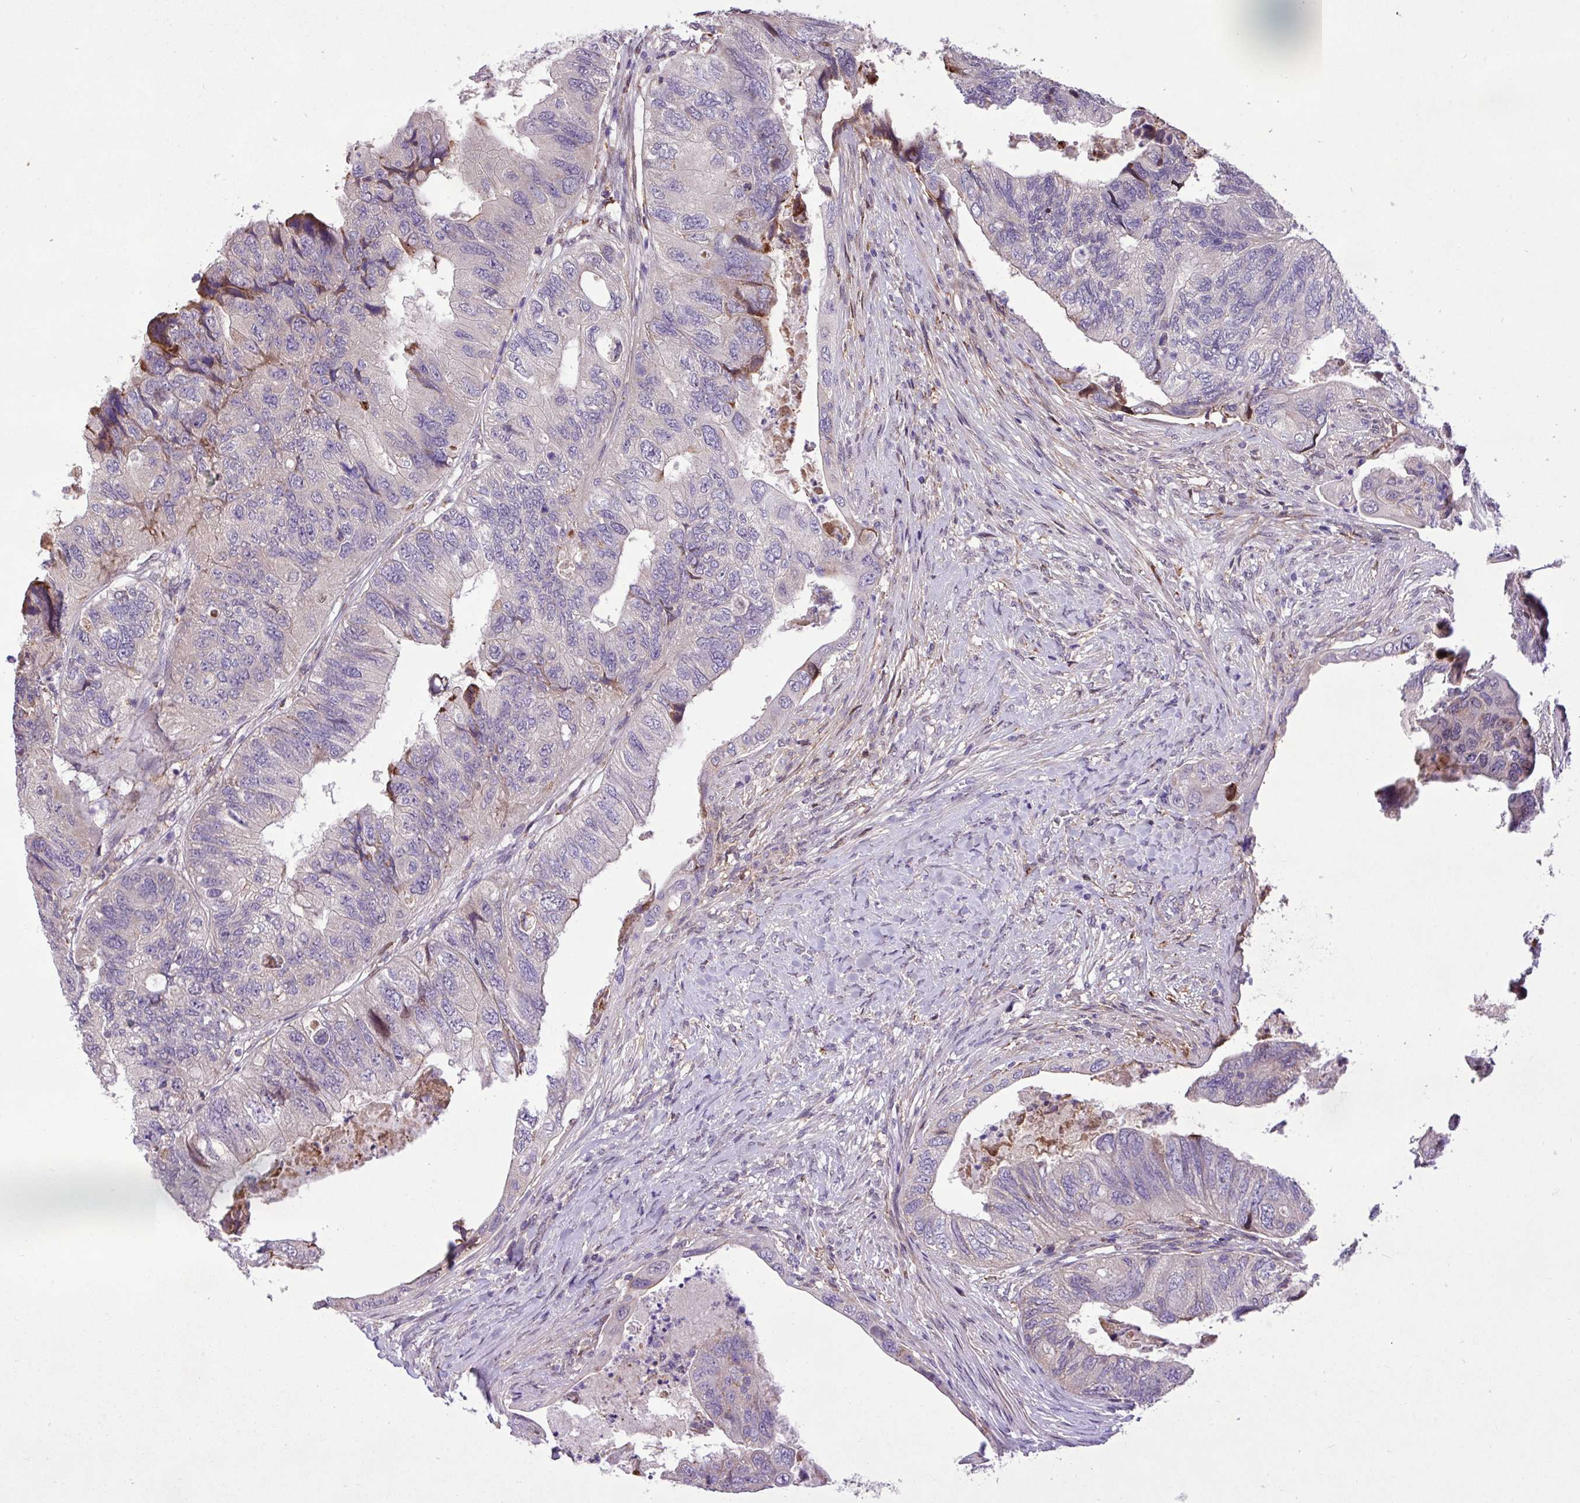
{"staining": {"intensity": "negative", "quantity": "none", "location": "none"}, "tissue": "colorectal cancer", "cell_type": "Tumor cells", "image_type": "cancer", "snomed": [{"axis": "morphology", "description": "Adenocarcinoma, NOS"}, {"axis": "topography", "description": "Rectum"}], "caption": "An image of human adenocarcinoma (colorectal) is negative for staining in tumor cells.", "gene": "RPP25L", "patient": {"sex": "male", "age": 63}}